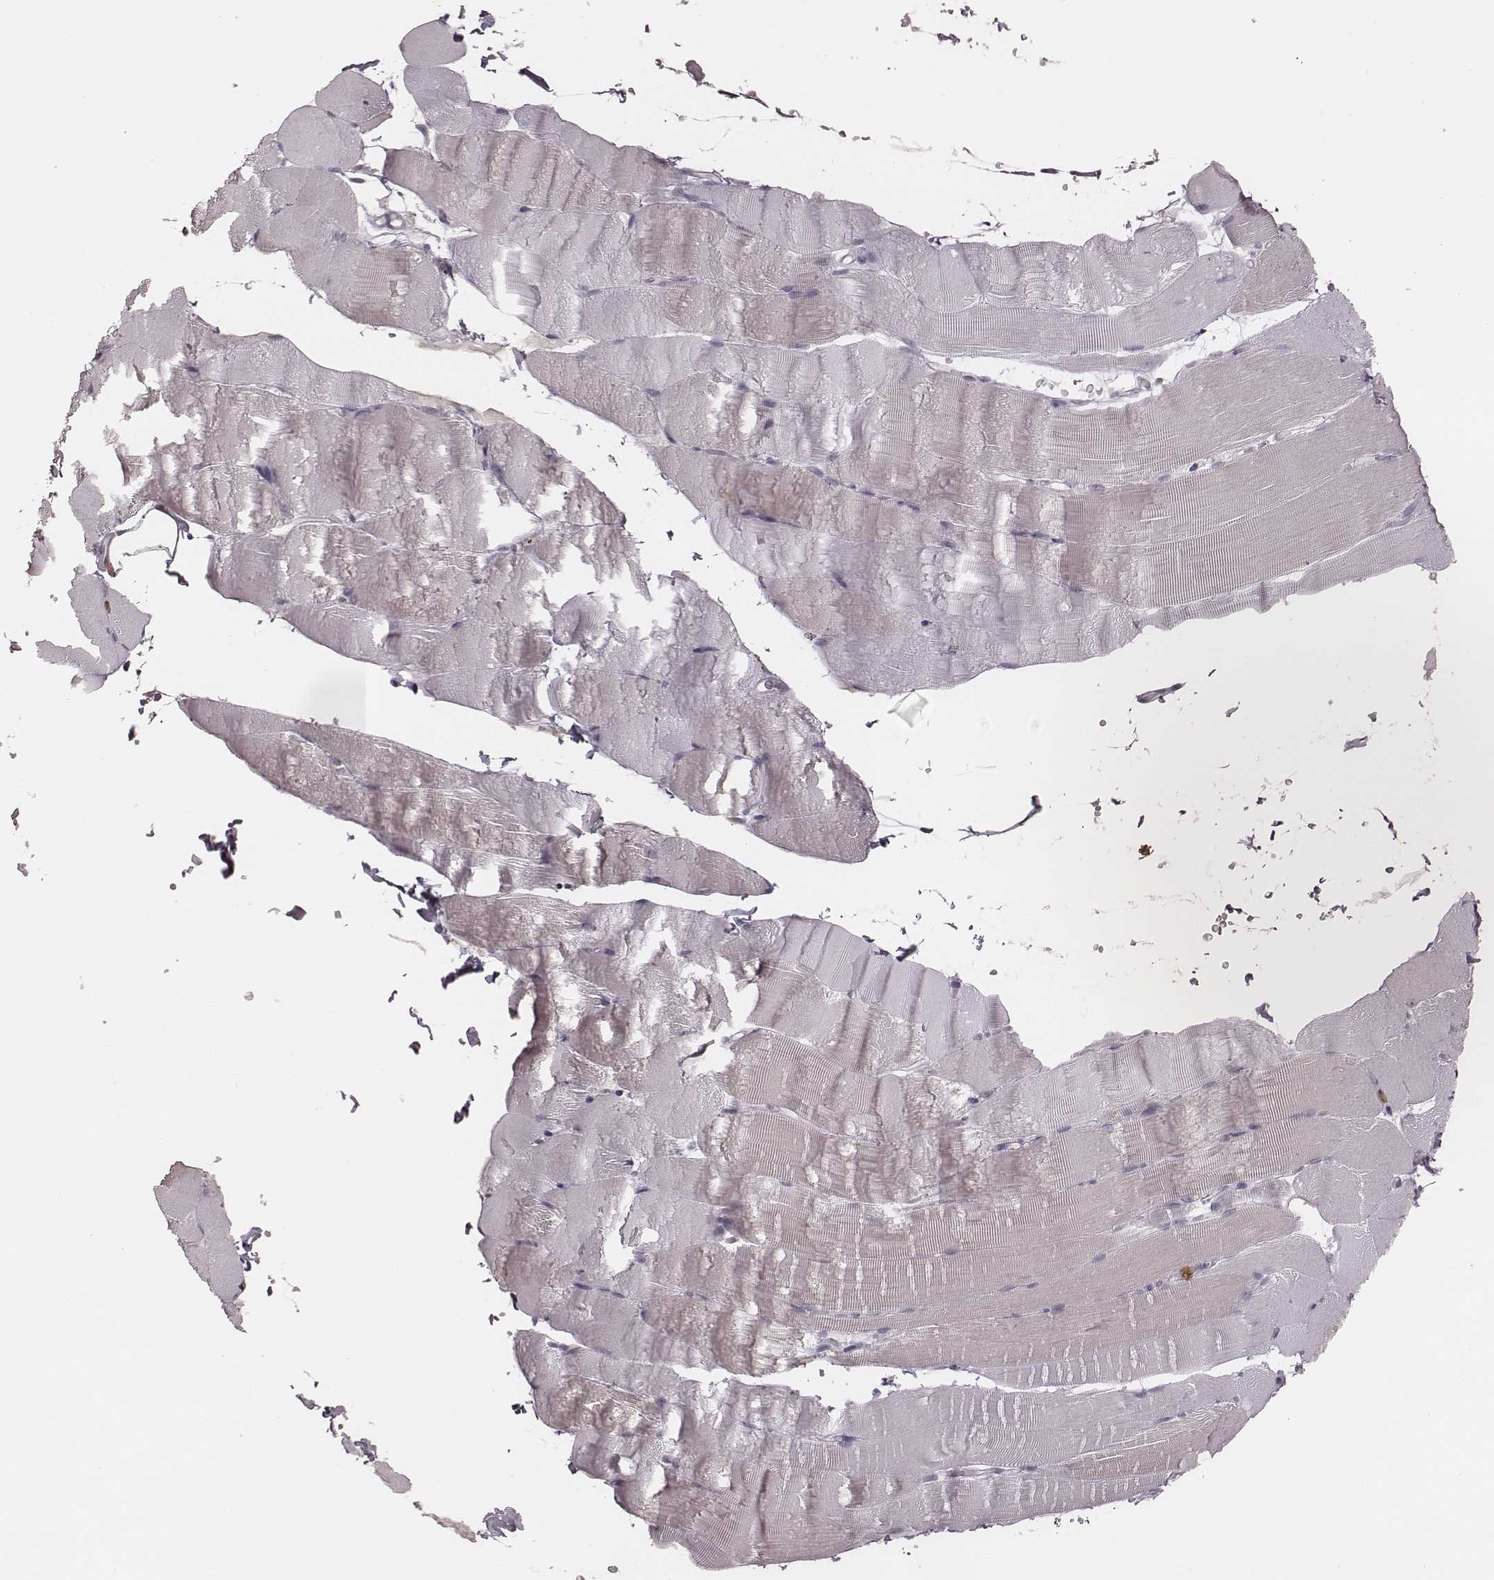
{"staining": {"intensity": "negative", "quantity": "none", "location": "none"}, "tissue": "skeletal muscle", "cell_type": "Myocytes", "image_type": "normal", "snomed": [{"axis": "morphology", "description": "Normal tissue, NOS"}, {"axis": "topography", "description": "Skeletal muscle"}], "caption": "Myocytes are negative for protein expression in benign human skeletal muscle.", "gene": "KITLG", "patient": {"sex": "female", "age": 37}}